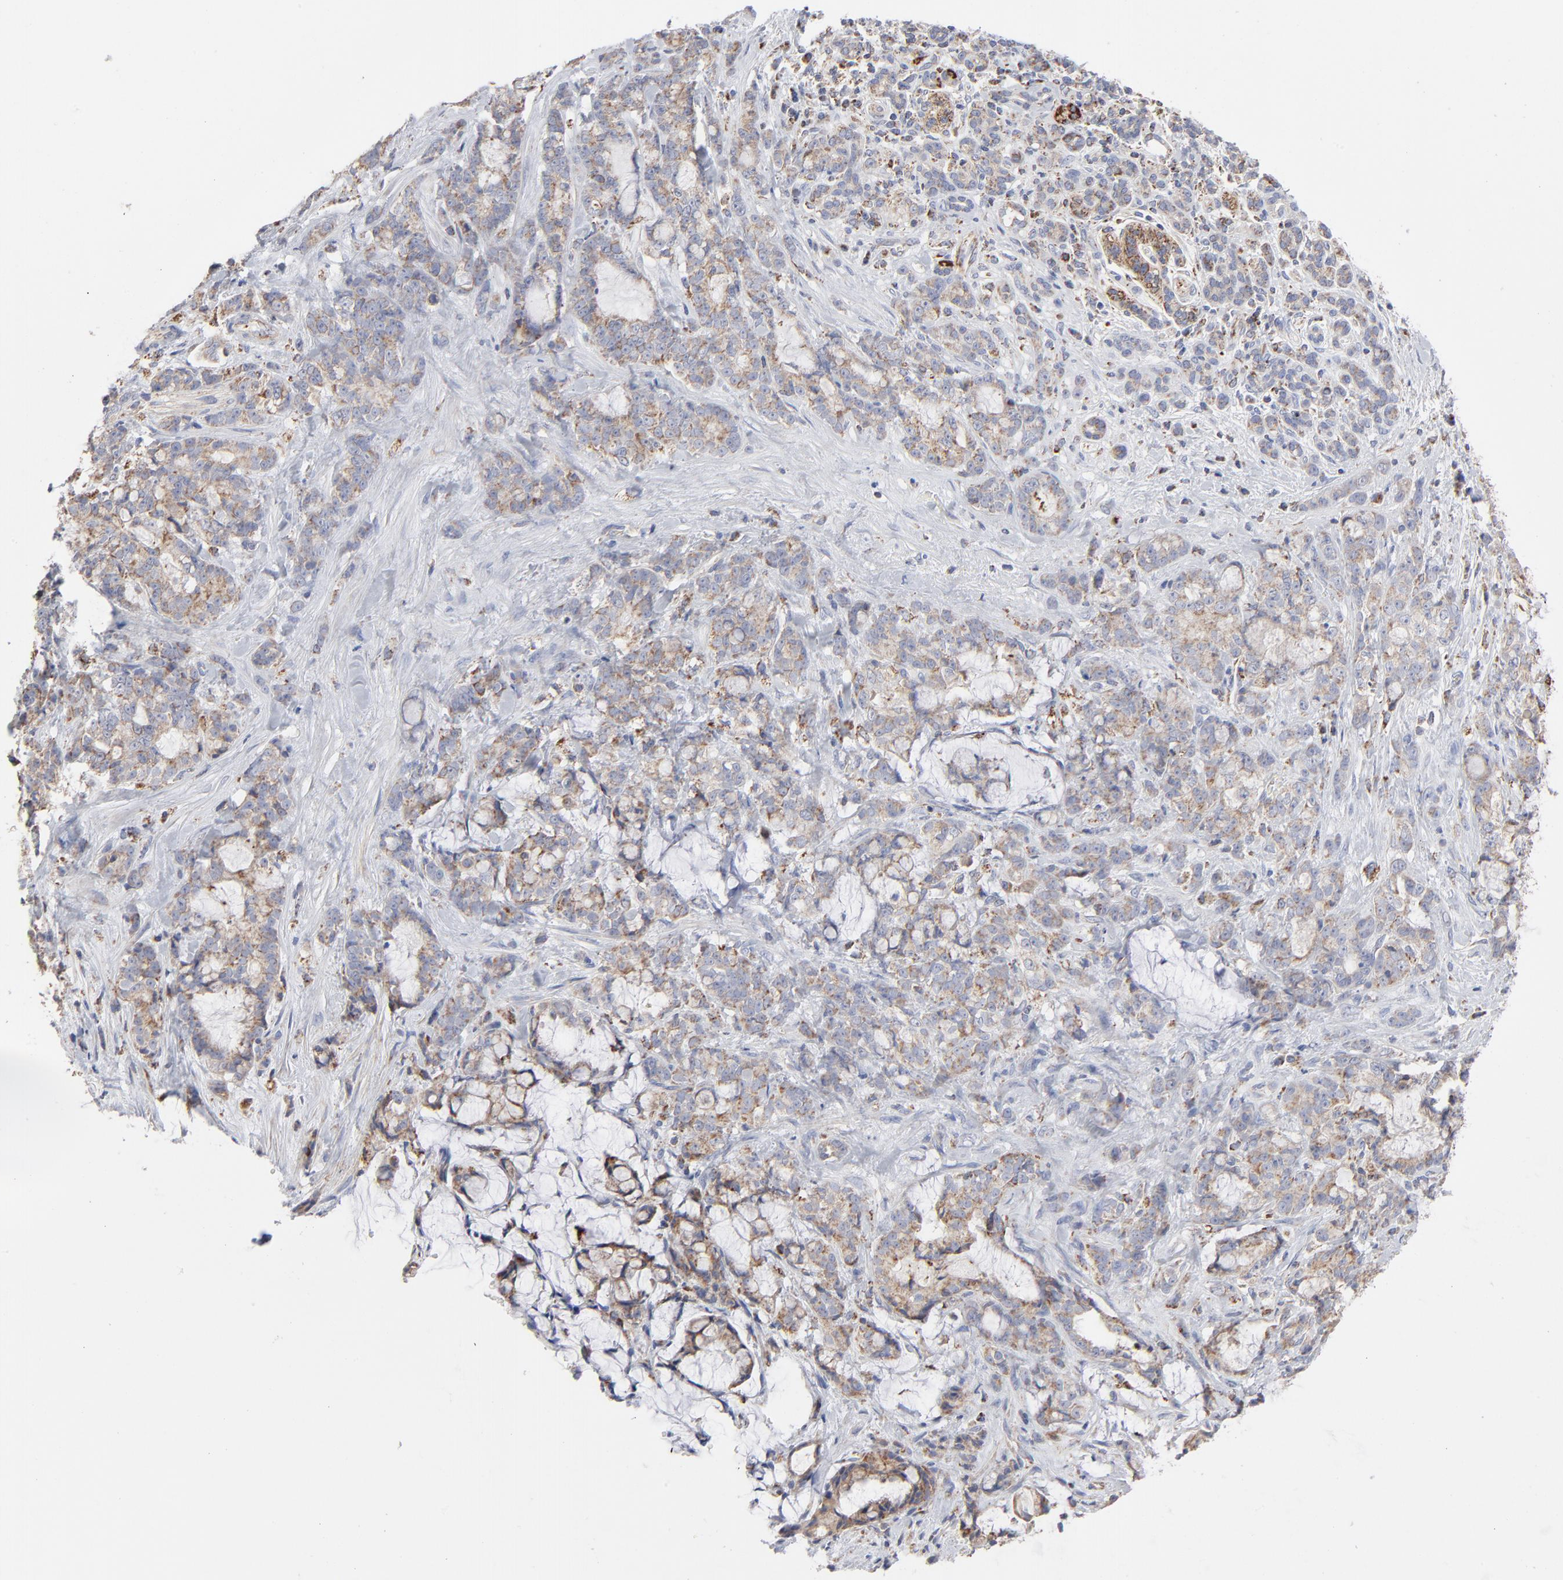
{"staining": {"intensity": "weak", "quantity": "25%-75%", "location": "cytoplasmic/membranous"}, "tissue": "pancreatic cancer", "cell_type": "Tumor cells", "image_type": "cancer", "snomed": [{"axis": "morphology", "description": "Adenocarcinoma, NOS"}, {"axis": "topography", "description": "Pancreas"}], "caption": "Brown immunohistochemical staining in human pancreatic cancer (adenocarcinoma) shows weak cytoplasmic/membranous positivity in about 25%-75% of tumor cells.", "gene": "ASB3", "patient": {"sex": "female", "age": 73}}